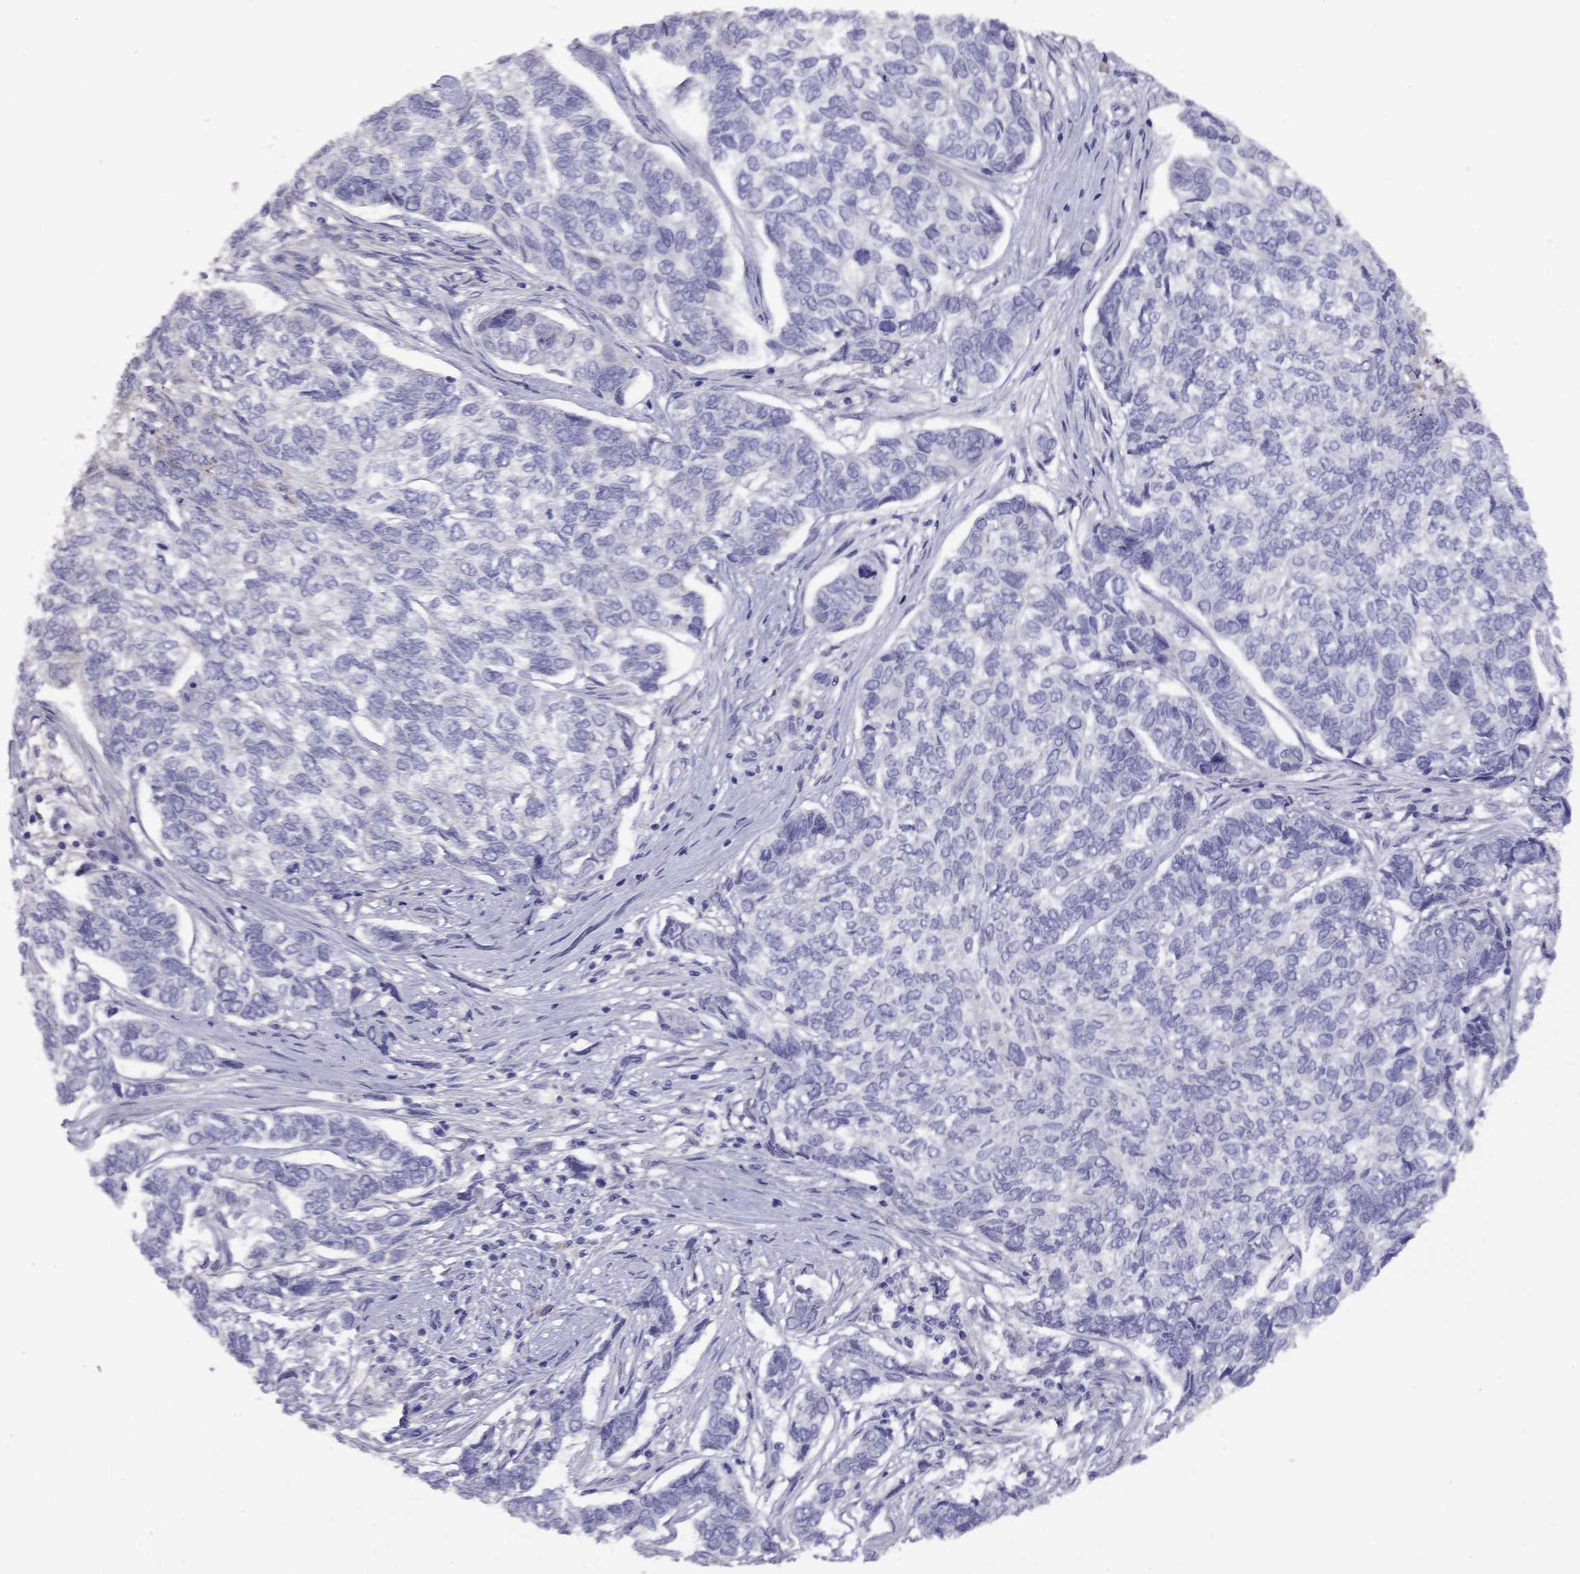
{"staining": {"intensity": "negative", "quantity": "none", "location": "none"}, "tissue": "skin cancer", "cell_type": "Tumor cells", "image_type": "cancer", "snomed": [{"axis": "morphology", "description": "Basal cell carcinoma"}, {"axis": "topography", "description": "Skin"}], "caption": "Tumor cells are negative for brown protein staining in basal cell carcinoma (skin). (Brightfield microscopy of DAB (3,3'-diaminobenzidine) IHC at high magnification).", "gene": "RHD", "patient": {"sex": "female", "age": 65}}